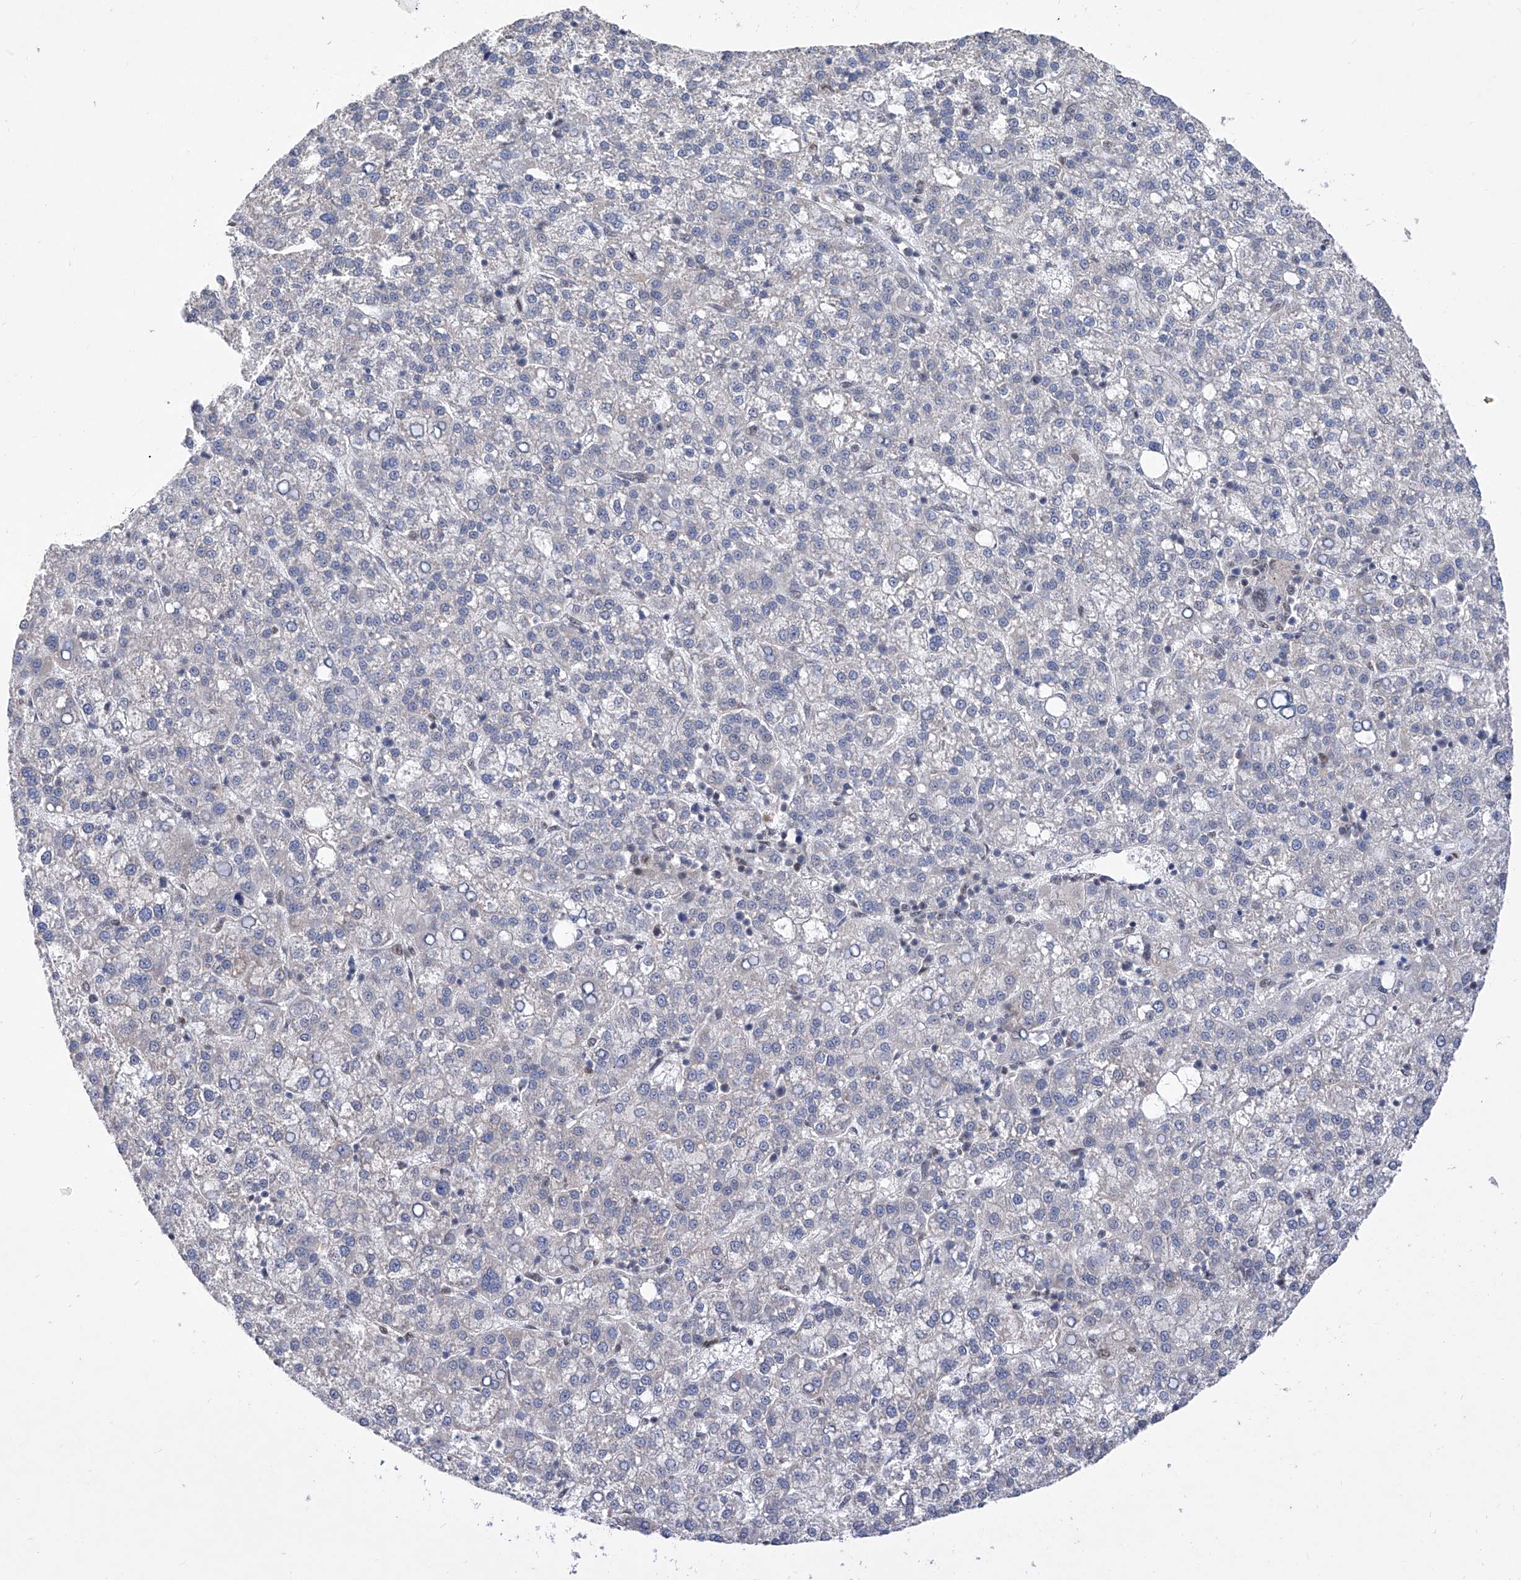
{"staining": {"intensity": "negative", "quantity": "none", "location": "none"}, "tissue": "liver cancer", "cell_type": "Tumor cells", "image_type": "cancer", "snomed": [{"axis": "morphology", "description": "Carcinoma, Hepatocellular, NOS"}, {"axis": "topography", "description": "Liver"}], "caption": "Micrograph shows no significant protein staining in tumor cells of hepatocellular carcinoma (liver).", "gene": "RAD54L", "patient": {"sex": "female", "age": 58}}